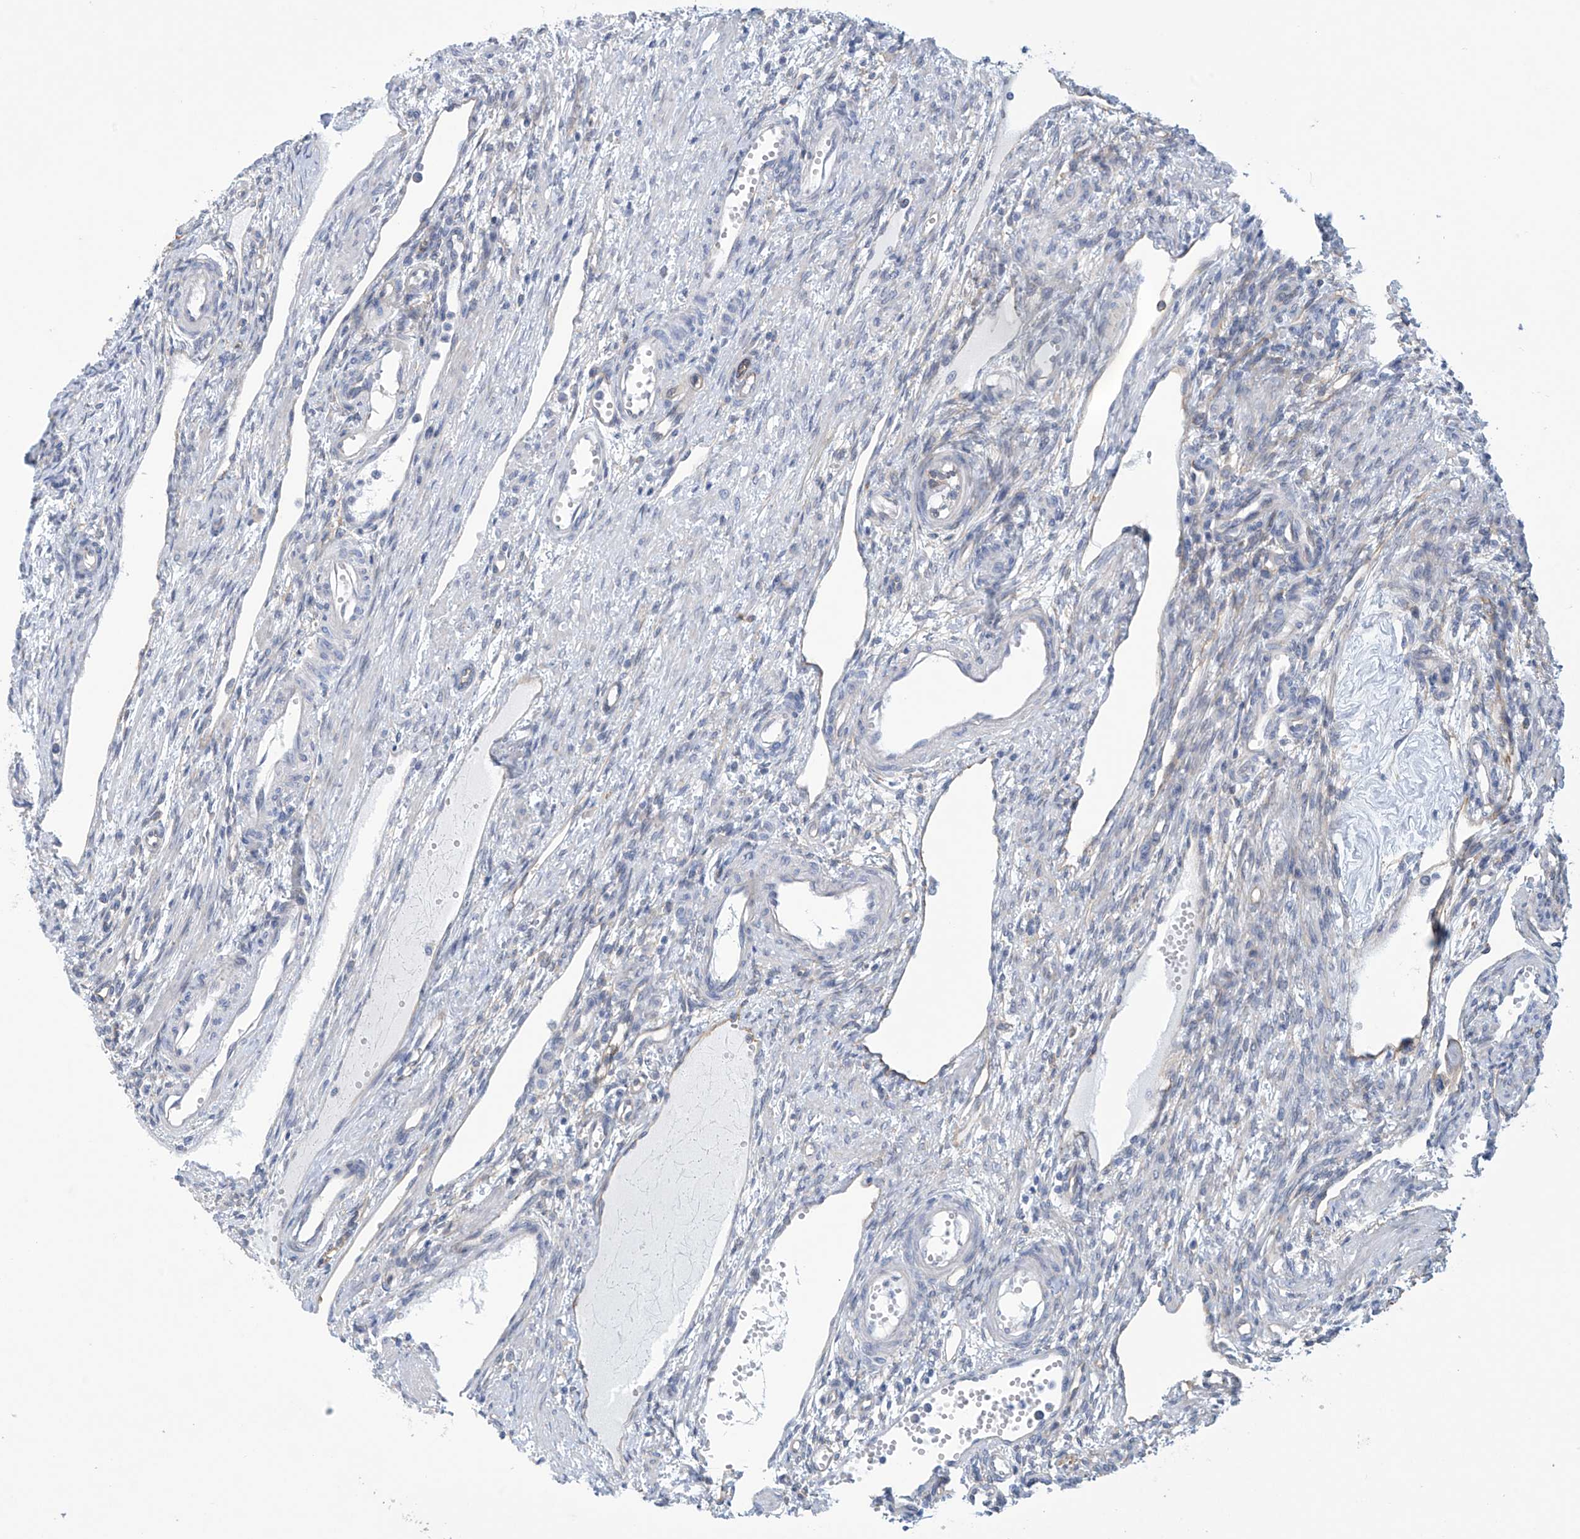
{"staining": {"intensity": "negative", "quantity": "none", "location": "none"}, "tissue": "ovary", "cell_type": "Follicle cells", "image_type": "normal", "snomed": [{"axis": "morphology", "description": "Normal tissue, NOS"}, {"axis": "morphology", "description": "Cyst, NOS"}, {"axis": "topography", "description": "Ovary"}], "caption": "DAB immunohistochemical staining of normal ovary reveals no significant expression in follicle cells.", "gene": "ABHD13", "patient": {"sex": "female", "age": 33}}